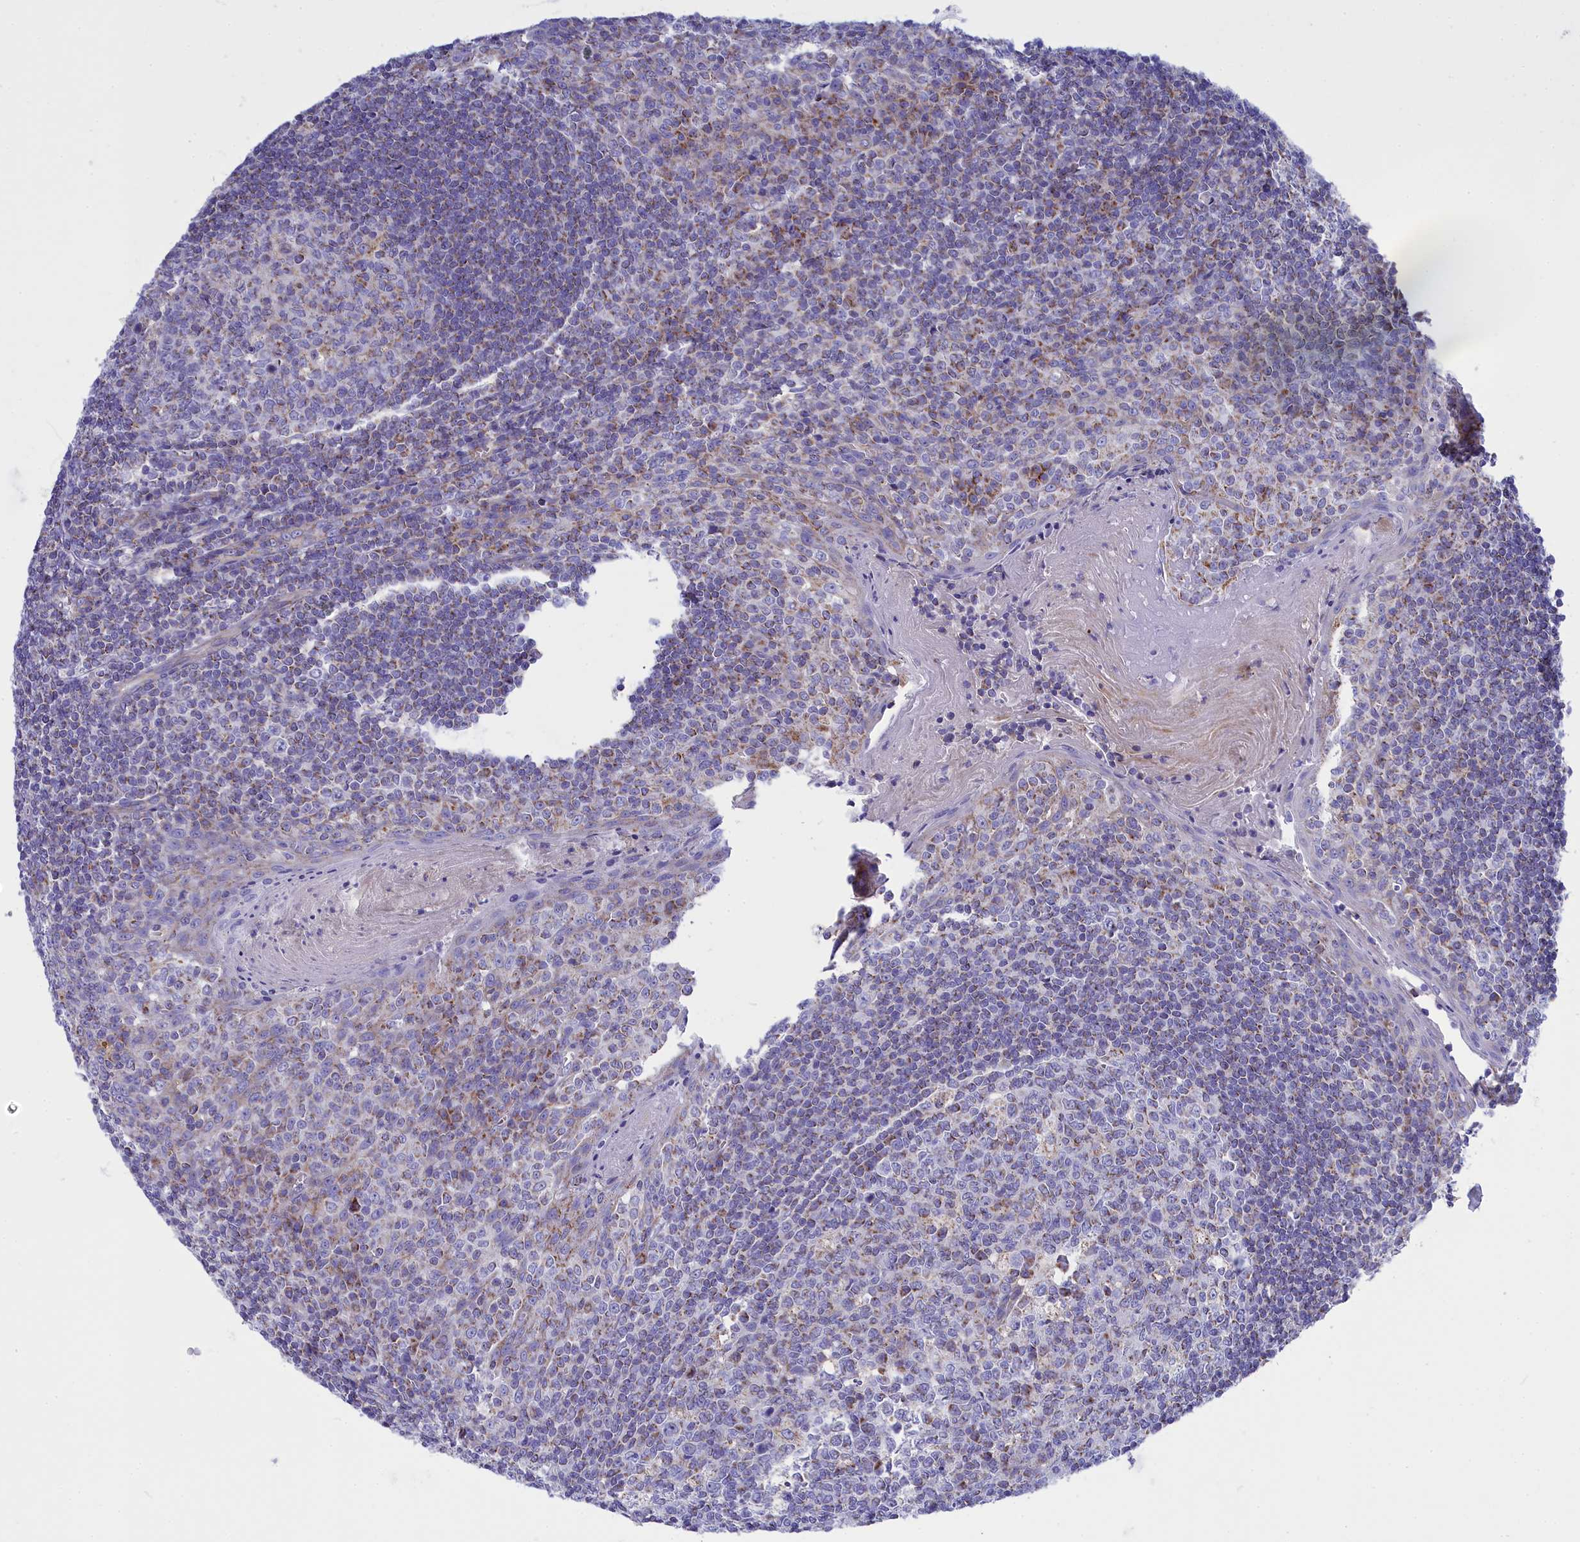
{"staining": {"intensity": "moderate", "quantity": "<25%", "location": "cytoplasmic/membranous"}, "tissue": "tonsil", "cell_type": "Germinal center cells", "image_type": "normal", "snomed": [{"axis": "morphology", "description": "Normal tissue, NOS"}, {"axis": "topography", "description": "Tonsil"}], "caption": "An image of tonsil stained for a protein displays moderate cytoplasmic/membranous brown staining in germinal center cells.", "gene": "CCRL2", "patient": {"sex": "male", "age": 27}}